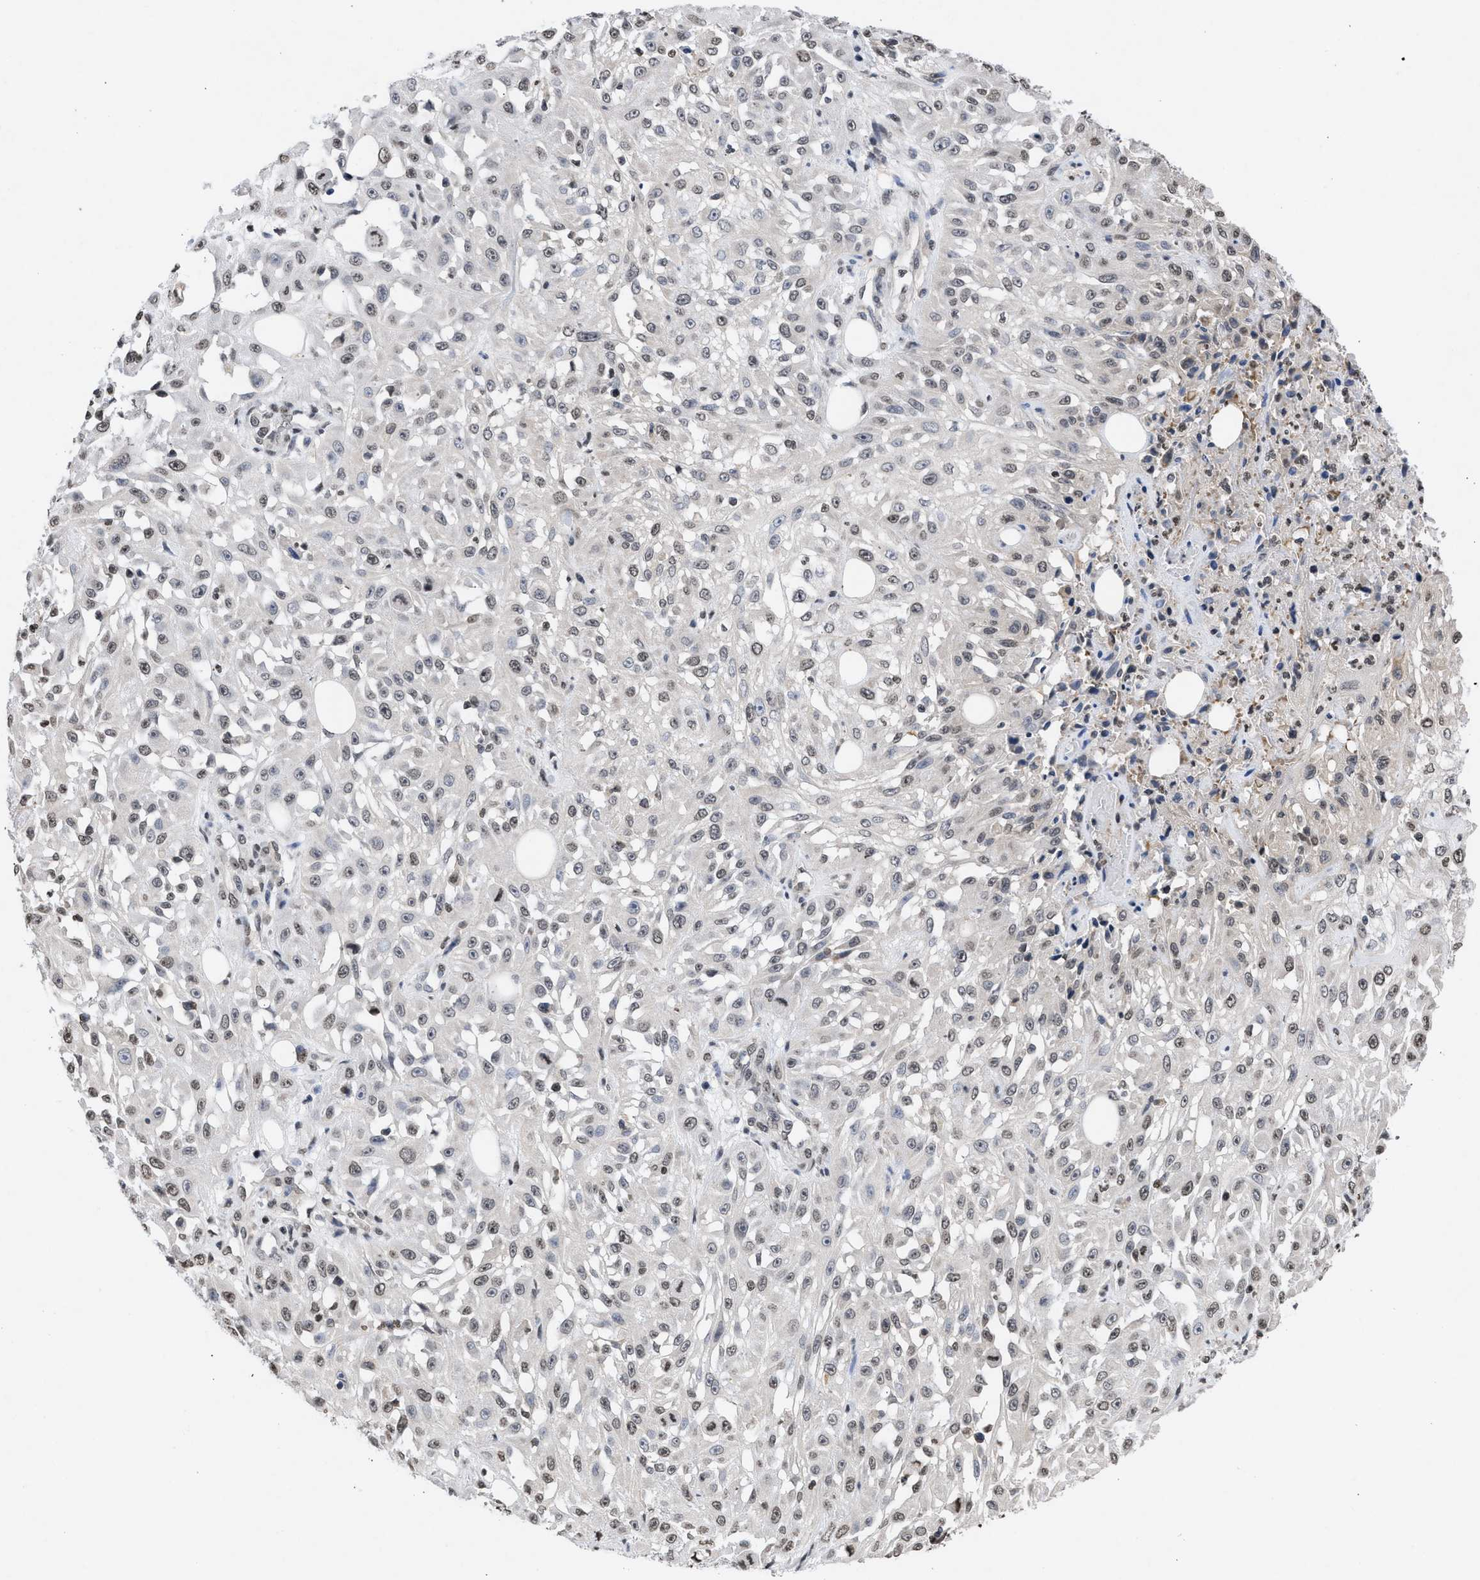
{"staining": {"intensity": "weak", "quantity": "25%-75%", "location": "nuclear"}, "tissue": "skin cancer", "cell_type": "Tumor cells", "image_type": "cancer", "snomed": [{"axis": "morphology", "description": "Squamous cell carcinoma, NOS"}, {"axis": "morphology", "description": "Squamous cell carcinoma, metastatic, NOS"}, {"axis": "topography", "description": "Skin"}, {"axis": "topography", "description": "Lymph node"}], "caption": "IHC staining of skin squamous cell carcinoma, which reveals low levels of weak nuclear positivity in approximately 25%-75% of tumor cells indicating weak nuclear protein positivity. The staining was performed using DAB (3,3'-diaminobenzidine) (brown) for protein detection and nuclei were counterstained in hematoxylin (blue).", "gene": "NUP35", "patient": {"sex": "male", "age": 75}}